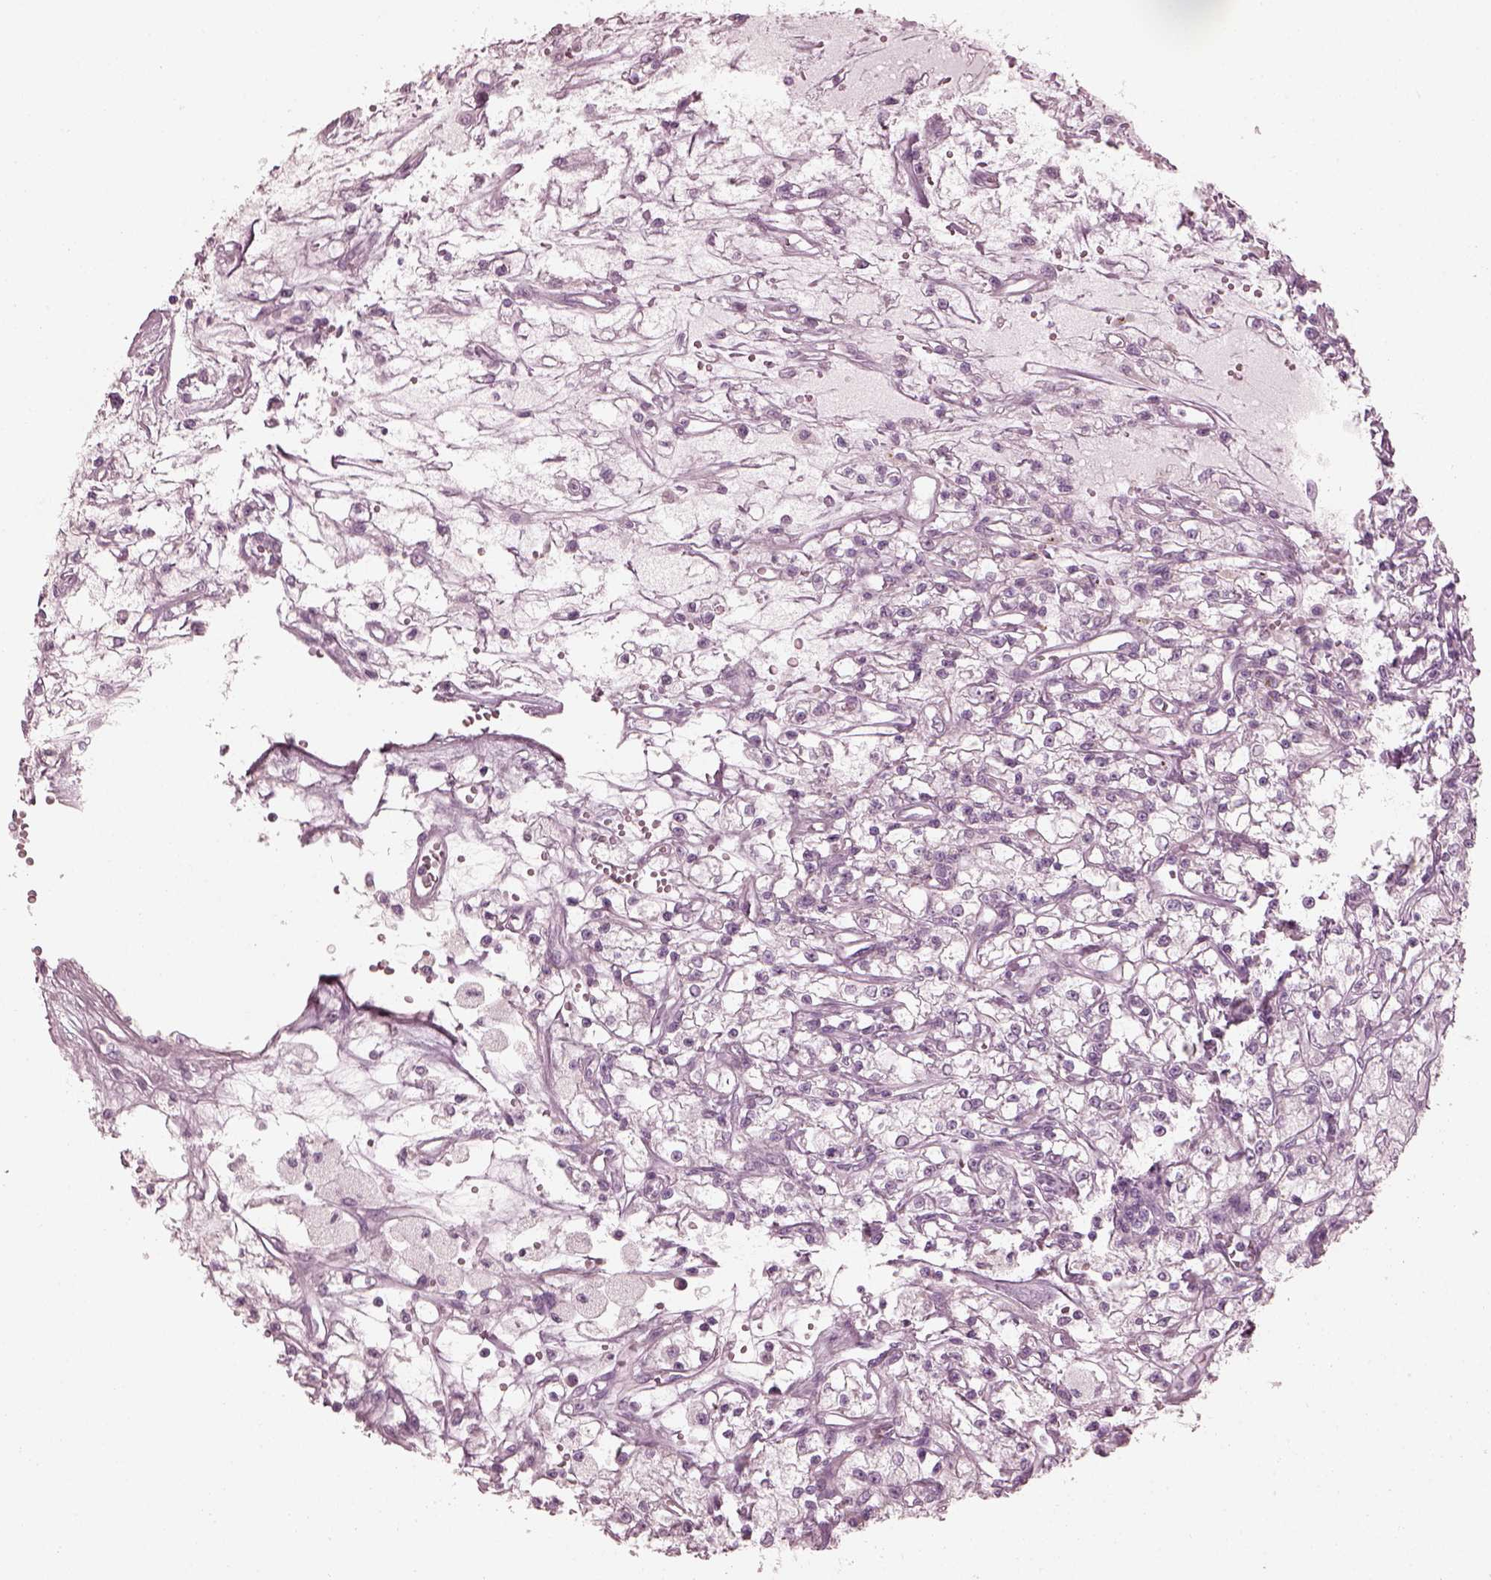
{"staining": {"intensity": "negative", "quantity": "none", "location": "none"}, "tissue": "renal cancer", "cell_type": "Tumor cells", "image_type": "cancer", "snomed": [{"axis": "morphology", "description": "Adenocarcinoma, NOS"}, {"axis": "topography", "description": "Kidney"}], "caption": "The IHC photomicrograph has no significant positivity in tumor cells of adenocarcinoma (renal) tissue.", "gene": "SAXO2", "patient": {"sex": "female", "age": 59}}